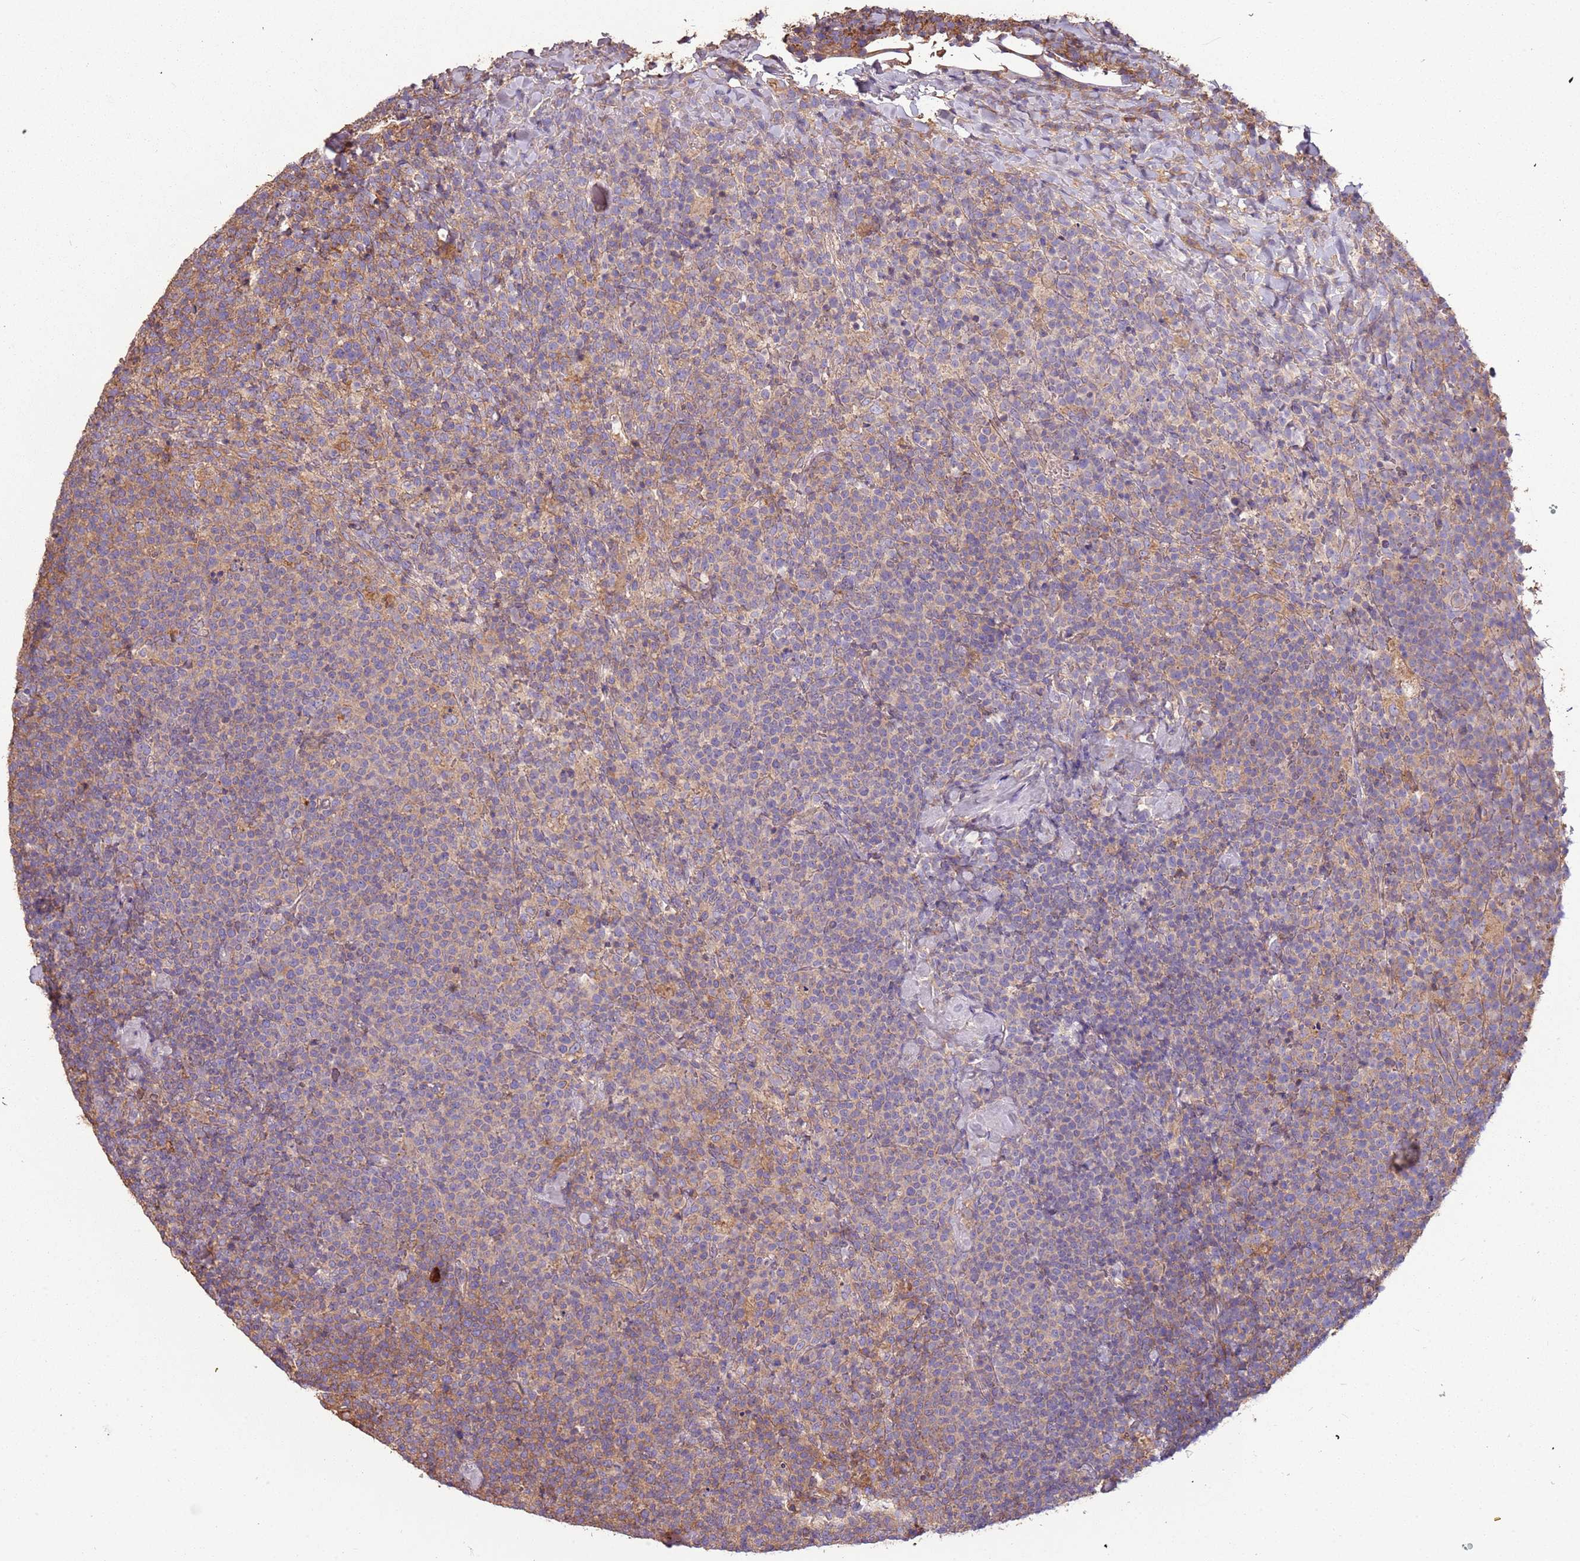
{"staining": {"intensity": "negative", "quantity": "none", "location": "none"}, "tissue": "lymphoma", "cell_type": "Tumor cells", "image_type": "cancer", "snomed": [{"axis": "morphology", "description": "Malignant lymphoma, non-Hodgkin's type, High grade"}, {"axis": "topography", "description": "Lymph node"}], "caption": "Immunohistochemistry histopathology image of lymphoma stained for a protein (brown), which displays no staining in tumor cells.", "gene": "FECH", "patient": {"sex": "male", "age": 61}}